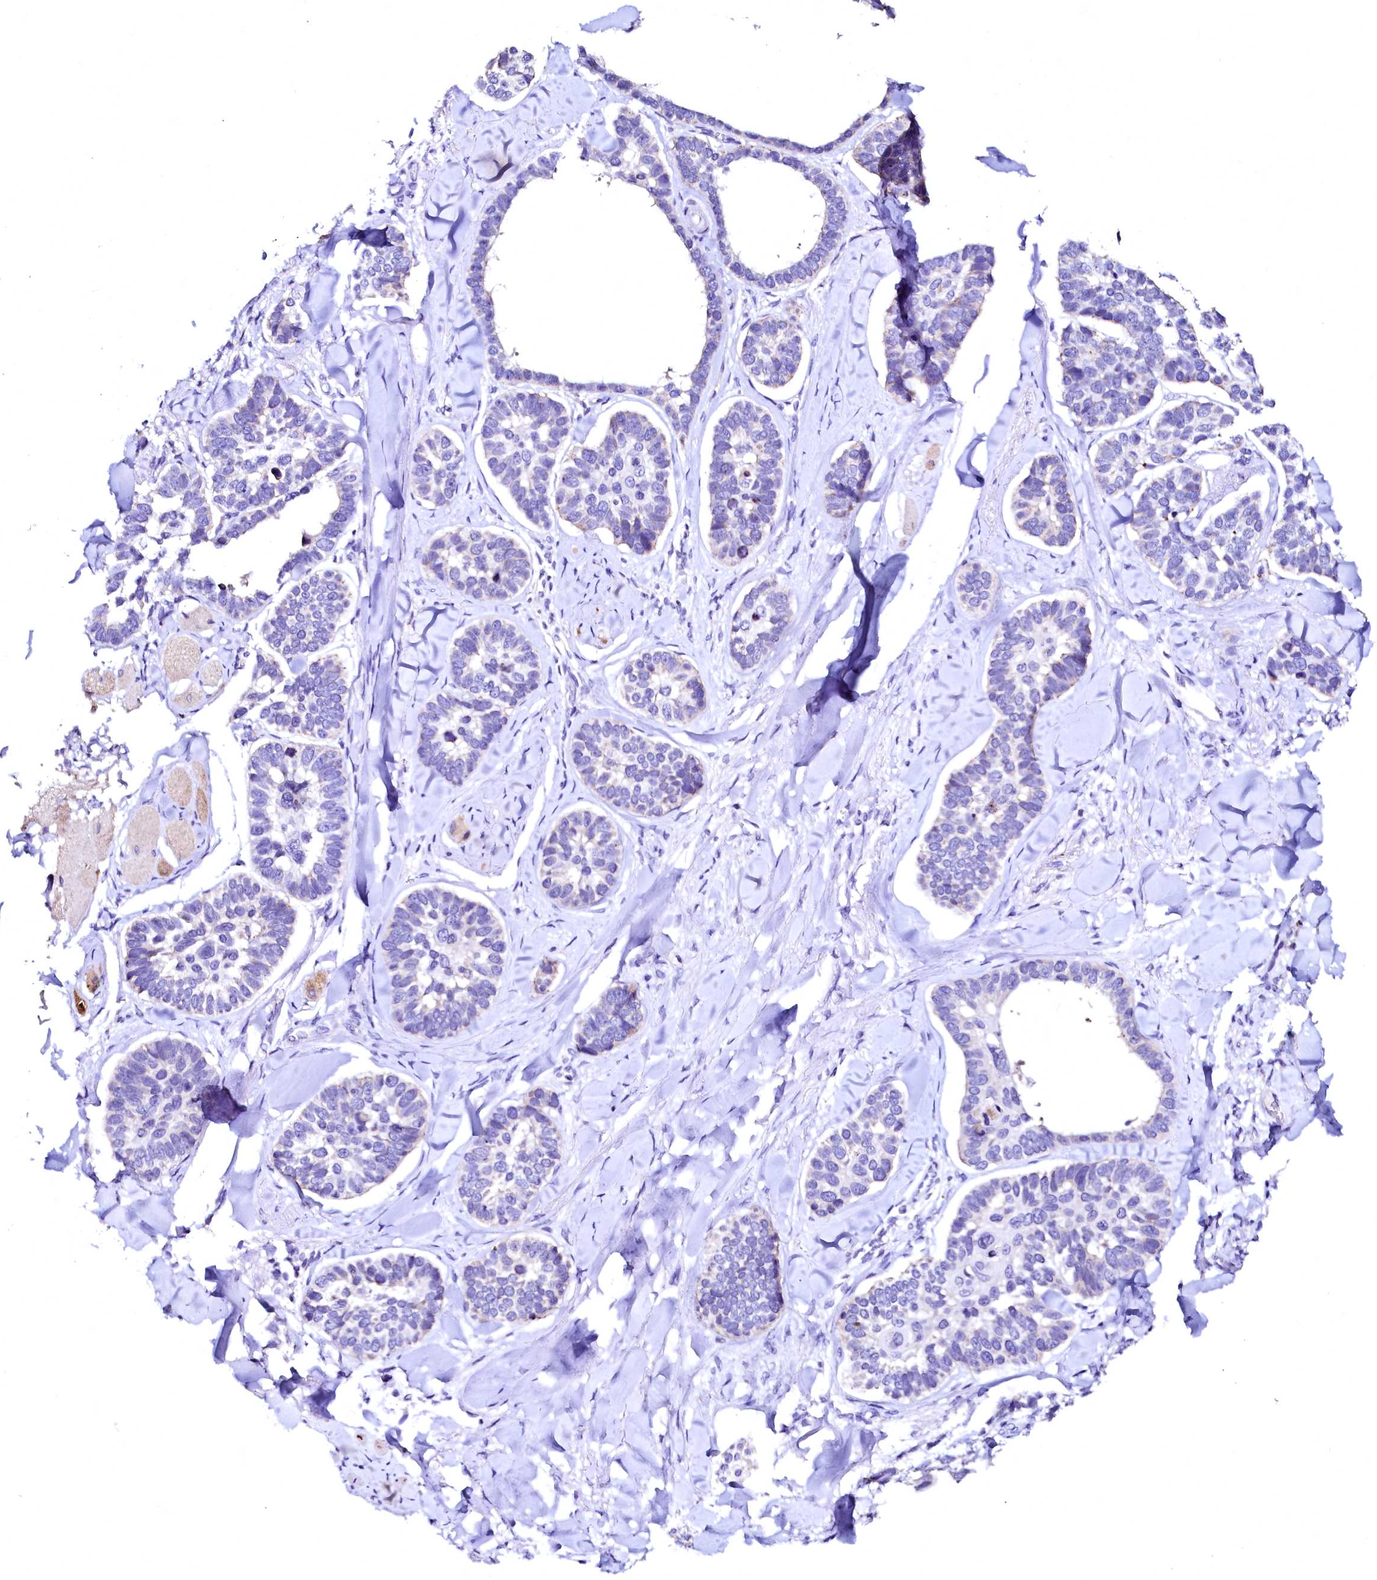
{"staining": {"intensity": "negative", "quantity": "none", "location": "none"}, "tissue": "skin cancer", "cell_type": "Tumor cells", "image_type": "cancer", "snomed": [{"axis": "morphology", "description": "Basal cell carcinoma"}, {"axis": "topography", "description": "Skin"}], "caption": "Immunohistochemical staining of skin cancer (basal cell carcinoma) demonstrates no significant expression in tumor cells. The staining is performed using DAB brown chromogen with nuclei counter-stained in using hematoxylin.", "gene": "NALF1", "patient": {"sex": "male", "age": 62}}